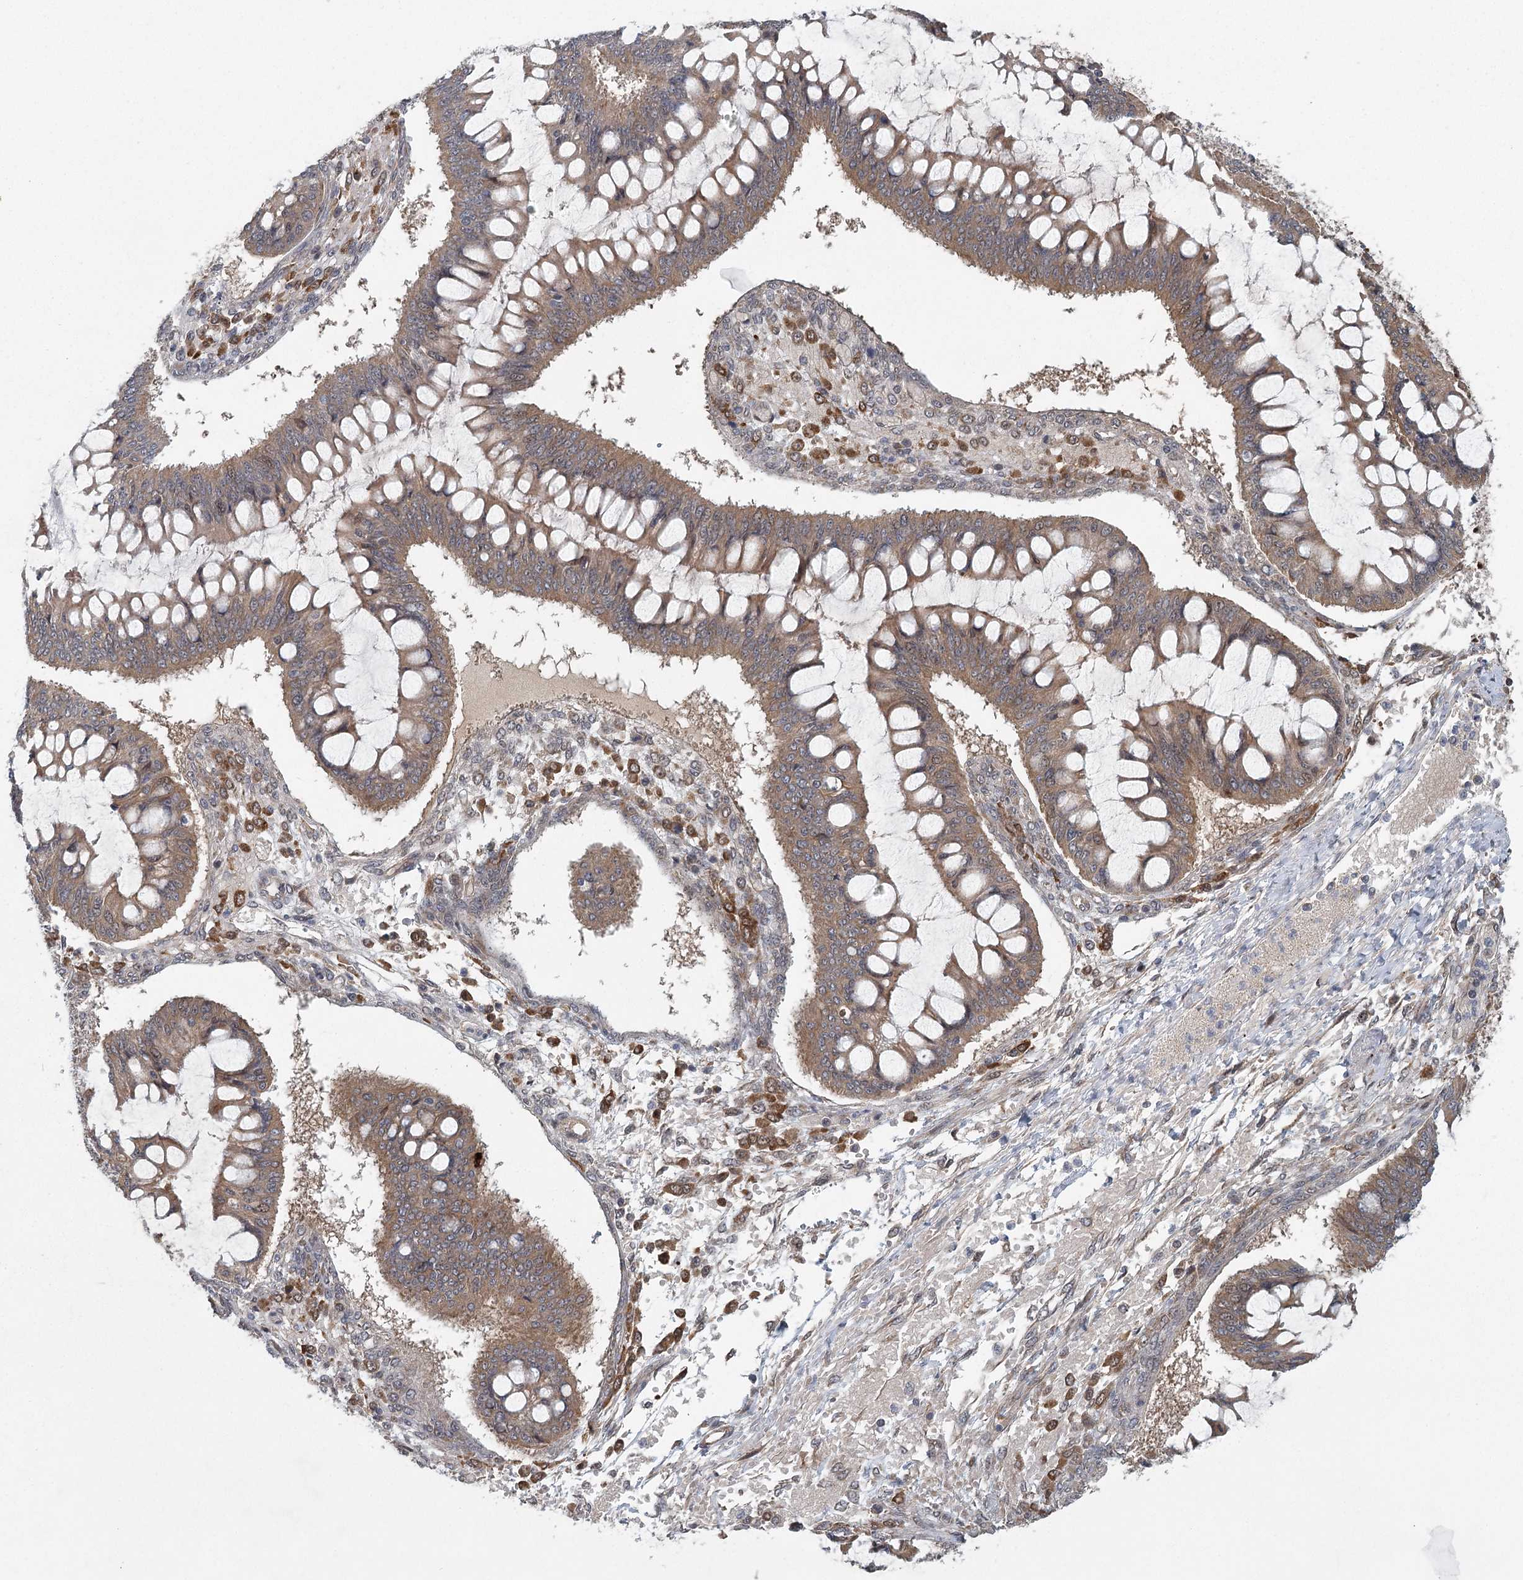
{"staining": {"intensity": "moderate", "quantity": ">75%", "location": "cytoplasmic/membranous"}, "tissue": "ovarian cancer", "cell_type": "Tumor cells", "image_type": "cancer", "snomed": [{"axis": "morphology", "description": "Cystadenocarcinoma, mucinous, NOS"}, {"axis": "topography", "description": "Ovary"}], "caption": "Brown immunohistochemical staining in mucinous cystadenocarcinoma (ovarian) displays moderate cytoplasmic/membranous positivity in about >75% of tumor cells.", "gene": "LRRC14B", "patient": {"sex": "female", "age": 73}}